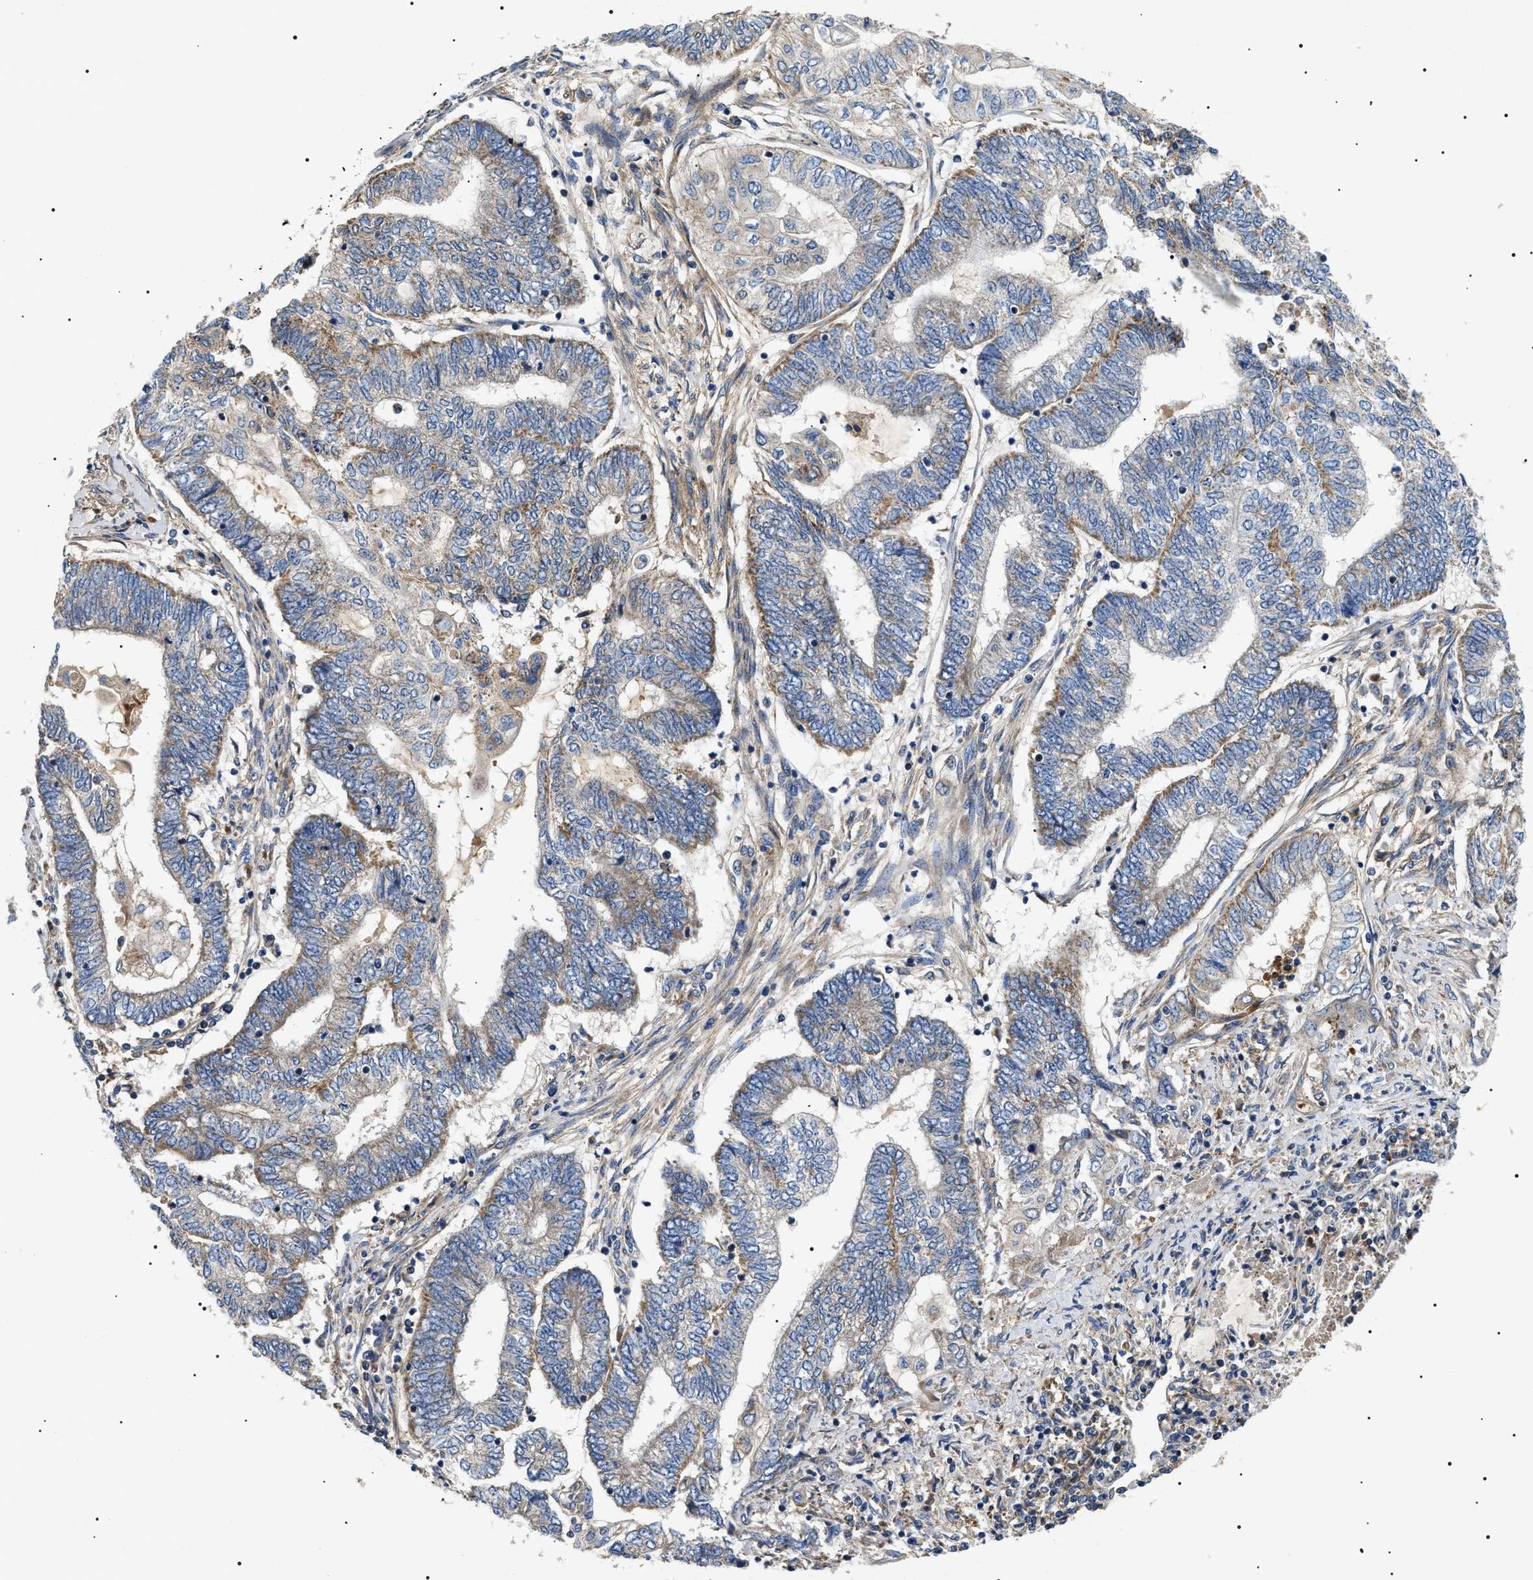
{"staining": {"intensity": "moderate", "quantity": "25%-75%", "location": "cytoplasmic/membranous"}, "tissue": "endometrial cancer", "cell_type": "Tumor cells", "image_type": "cancer", "snomed": [{"axis": "morphology", "description": "Adenocarcinoma, NOS"}, {"axis": "topography", "description": "Uterus"}, {"axis": "topography", "description": "Endometrium"}], "caption": "Endometrial cancer stained with IHC shows moderate cytoplasmic/membranous positivity in about 25%-75% of tumor cells.", "gene": "OXSM", "patient": {"sex": "female", "age": 70}}